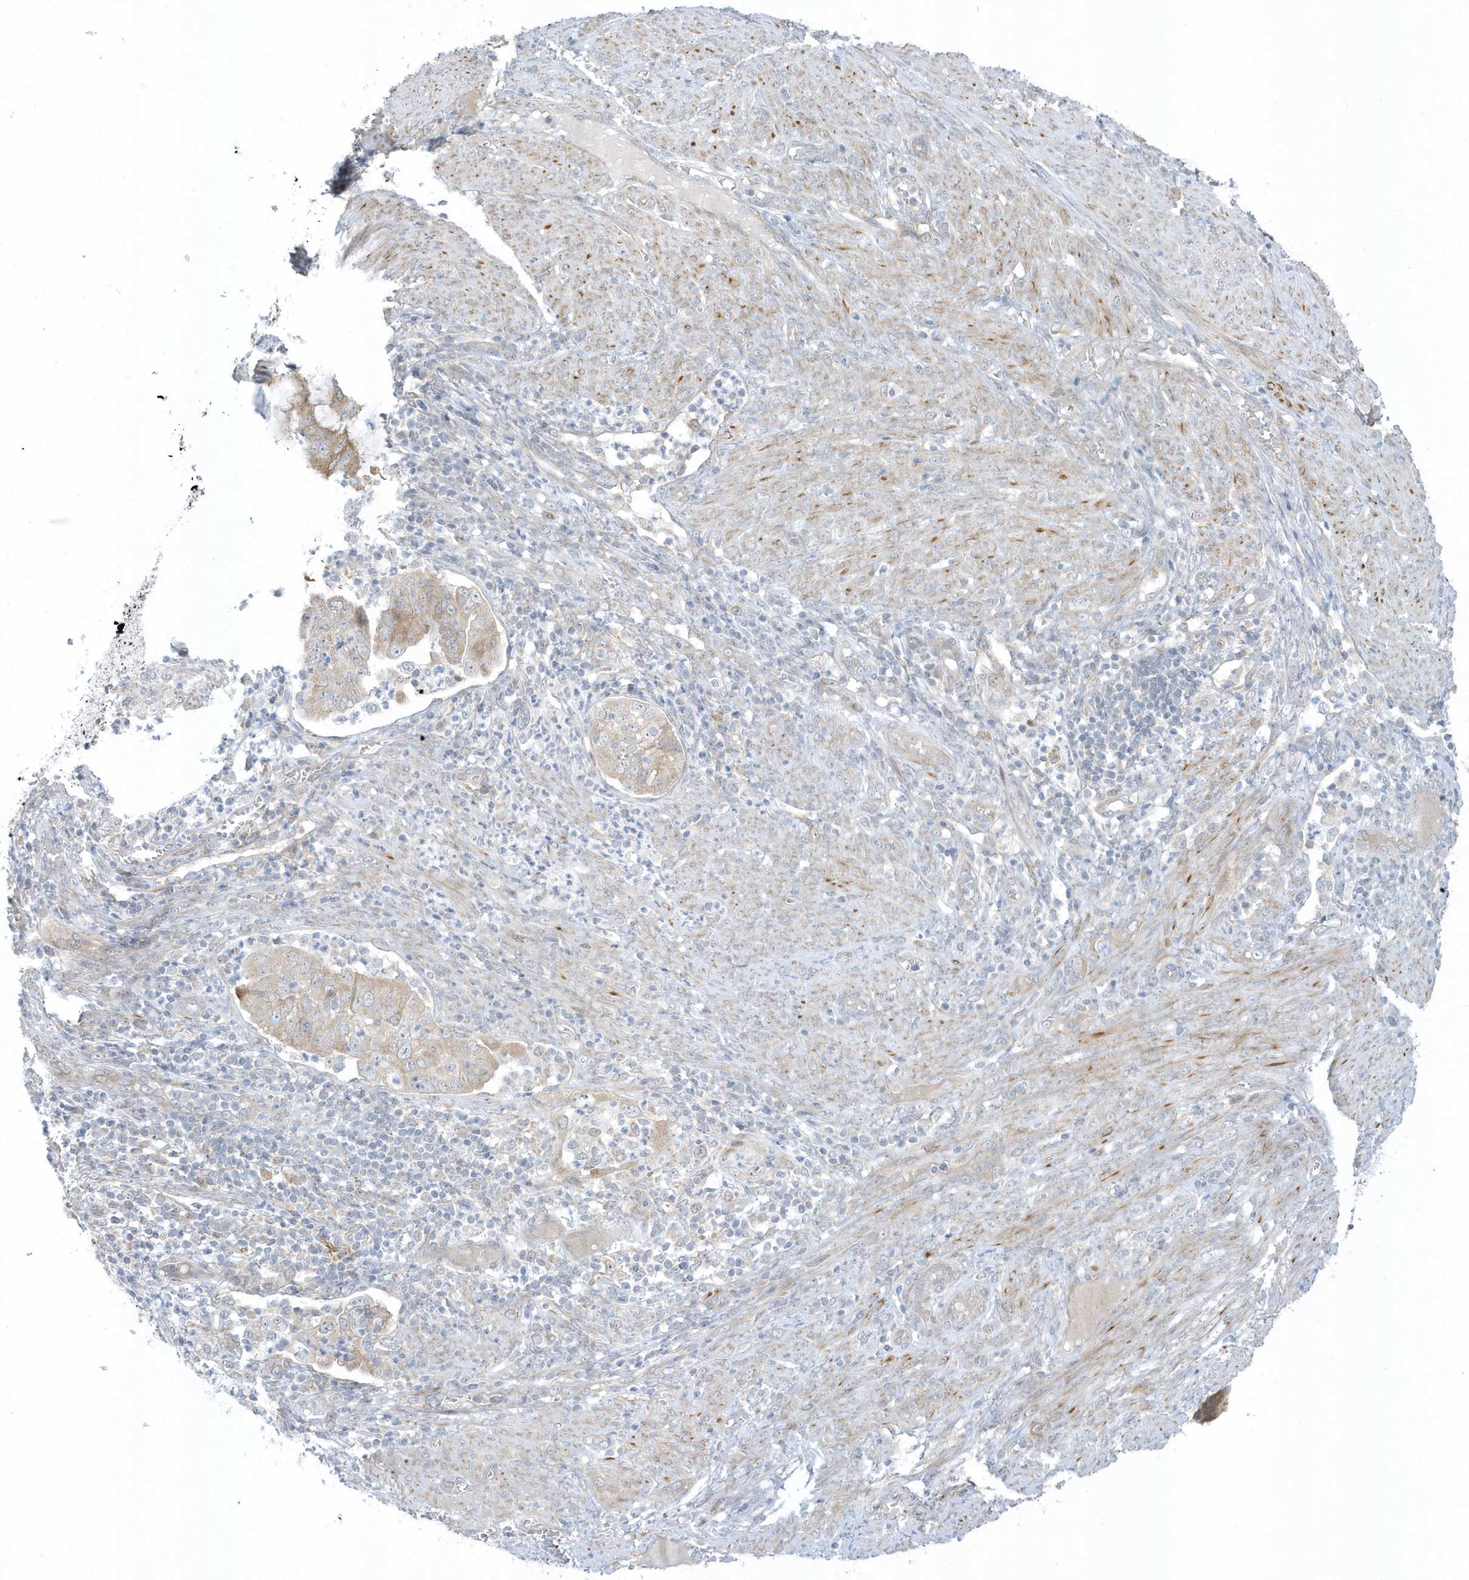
{"staining": {"intensity": "moderate", "quantity": "25%-75%", "location": "cytoplasmic/membranous"}, "tissue": "endometrial cancer", "cell_type": "Tumor cells", "image_type": "cancer", "snomed": [{"axis": "morphology", "description": "Adenocarcinoma, NOS"}, {"axis": "topography", "description": "Endometrium"}], "caption": "This is a micrograph of IHC staining of adenocarcinoma (endometrial), which shows moderate positivity in the cytoplasmic/membranous of tumor cells.", "gene": "SCN3A", "patient": {"sex": "female", "age": 51}}